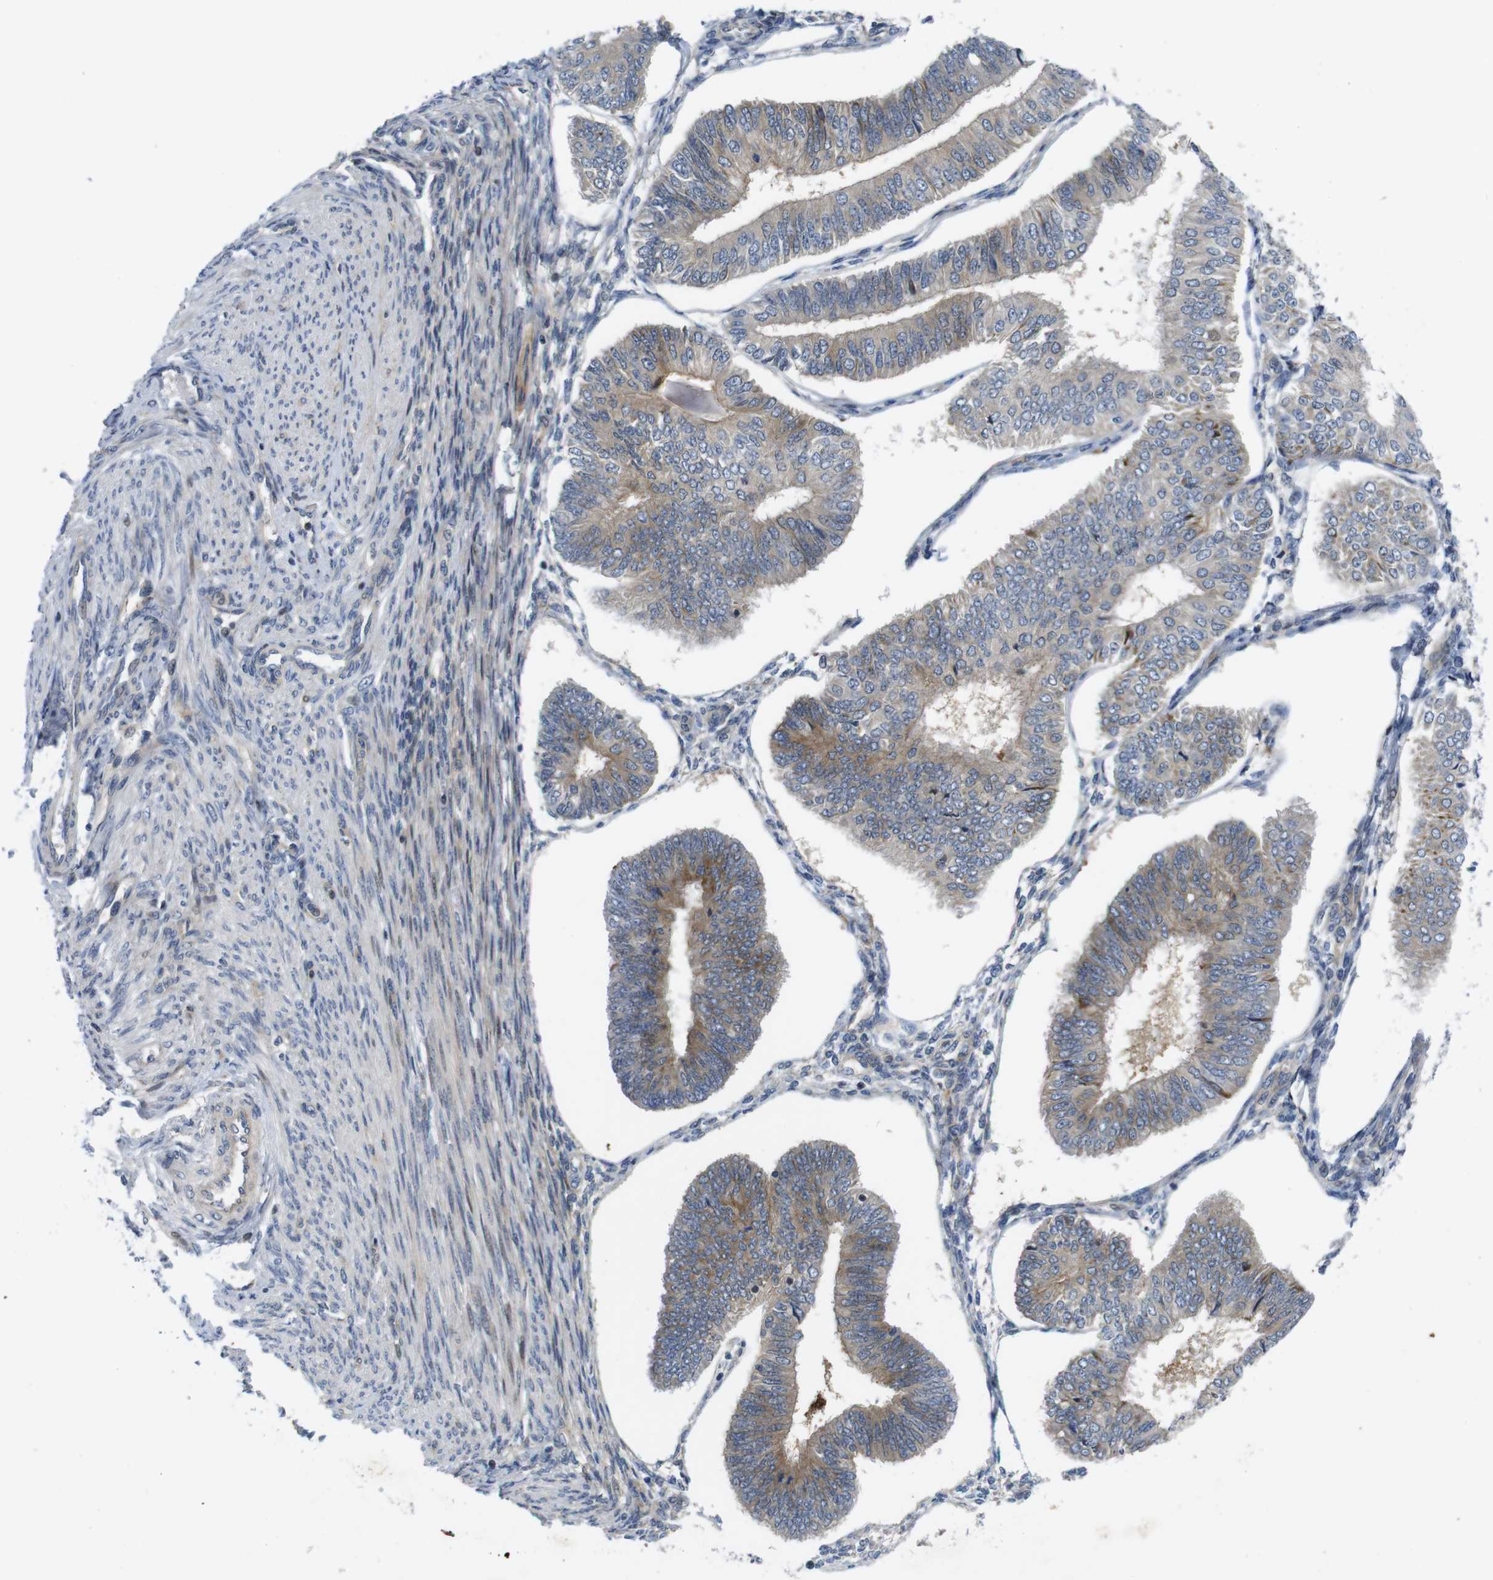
{"staining": {"intensity": "moderate", "quantity": "25%-75%", "location": "cytoplasmic/membranous"}, "tissue": "endometrial cancer", "cell_type": "Tumor cells", "image_type": "cancer", "snomed": [{"axis": "morphology", "description": "Adenocarcinoma, NOS"}, {"axis": "topography", "description": "Endometrium"}], "caption": "Endometrial cancer stained with a protein marker exhibits moderate staining in tumor cells.", "gene": "ROBO2", "patient": {"sex": "female", "age": 58}}